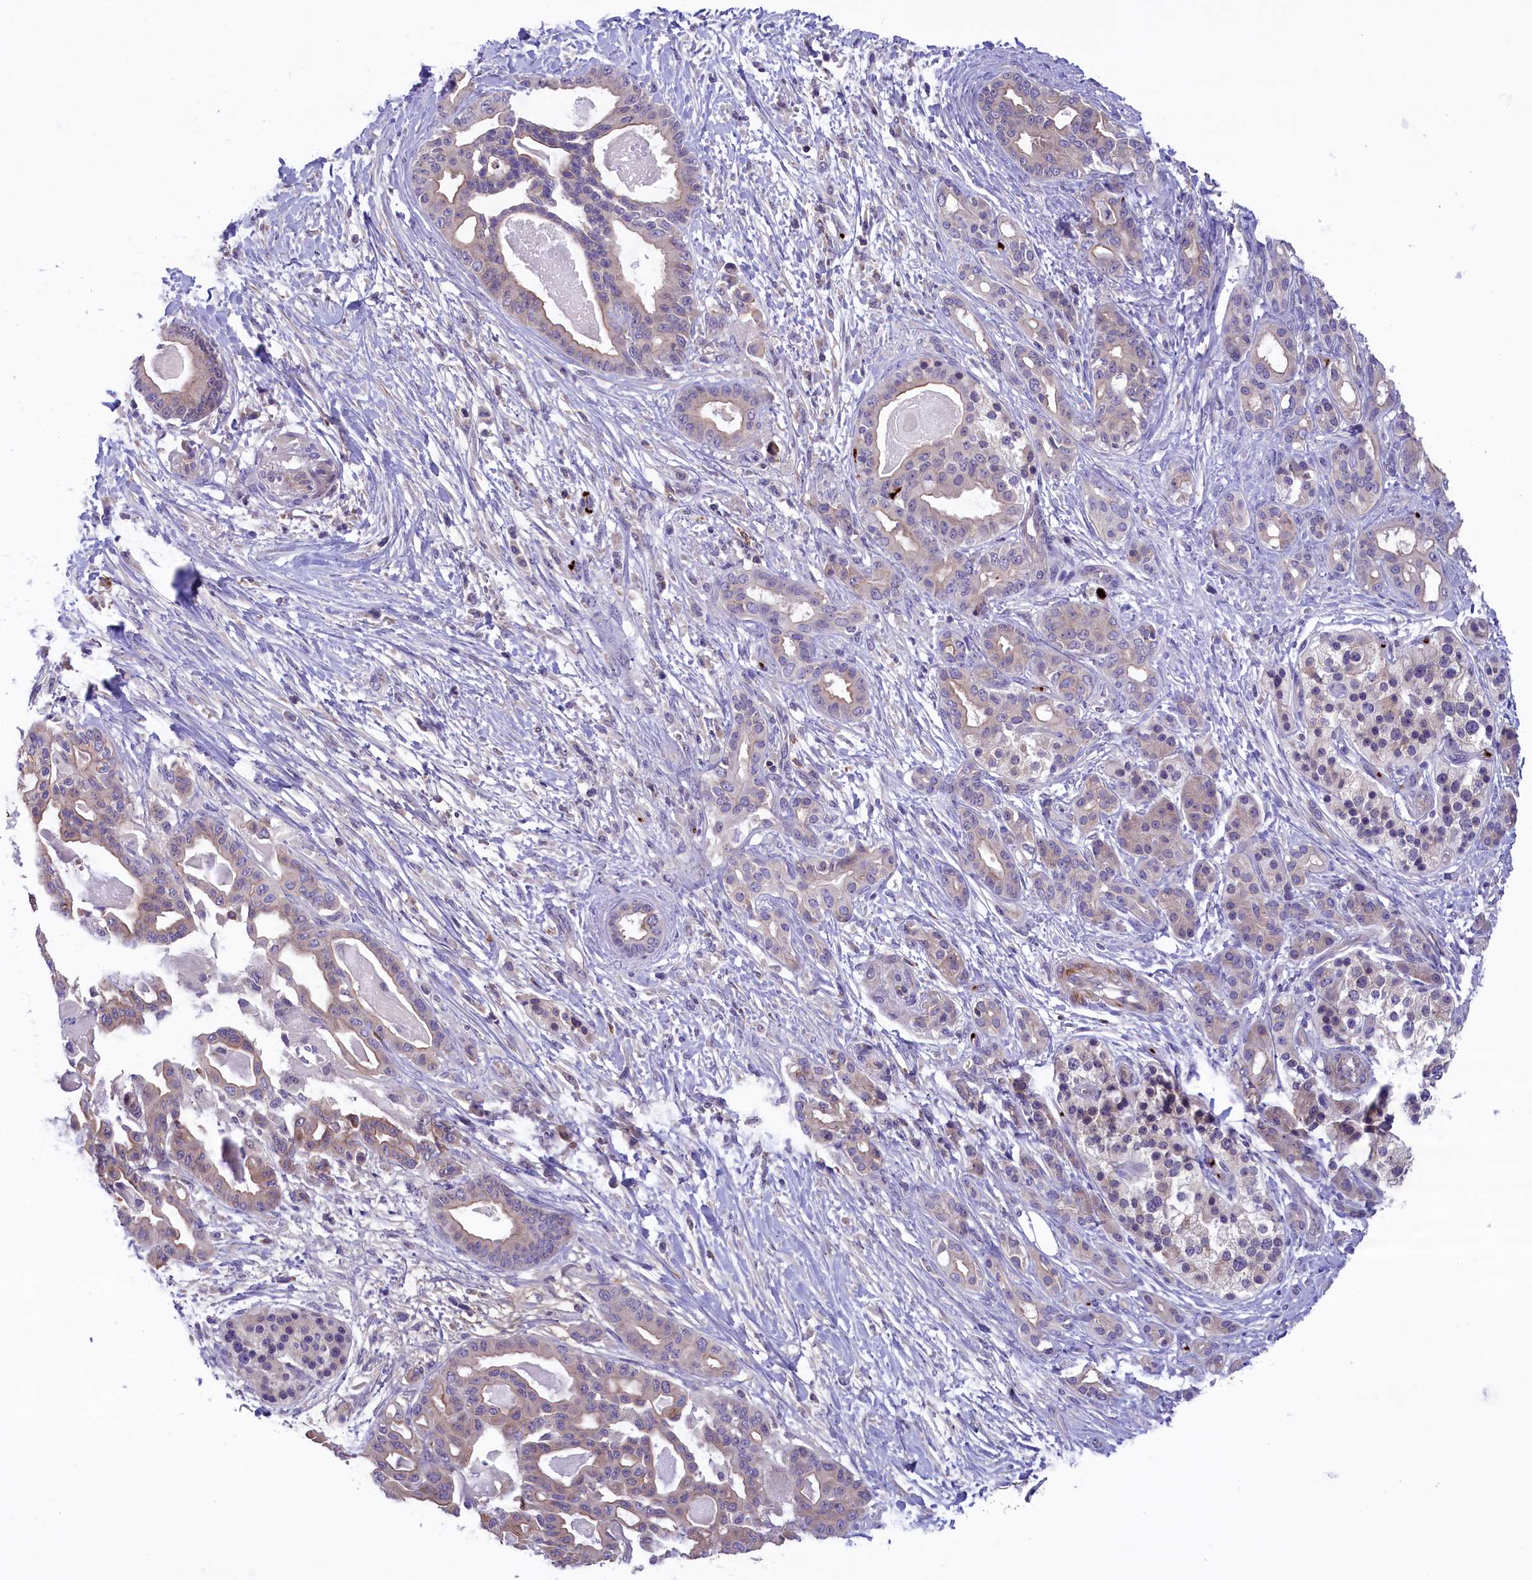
{"staining": {"intensity": "weak", "quantity": "25%-75%", "location": "cytoplasmic/membranous"}, "tissue": "pancreatic cancer", "cell_type": "Tumor cells", "image_type": "cancer", "snomed": [{"axis": "morphology", "description": "Adenocarcinoma, NOS"}, {"axis": "topography", "description": "Pancreas"}], "caption": "Immunohistochemistry (IHC) micrograph of pancreatic cancer (adenocarcinoma) stained for a protein (brown), which shows low levels of weak cytoplasmic/membranous expression in about 25%-75% of tumor cells.", "gene": "HEATR3", "patient": {"sex": "male", "age": 63}}